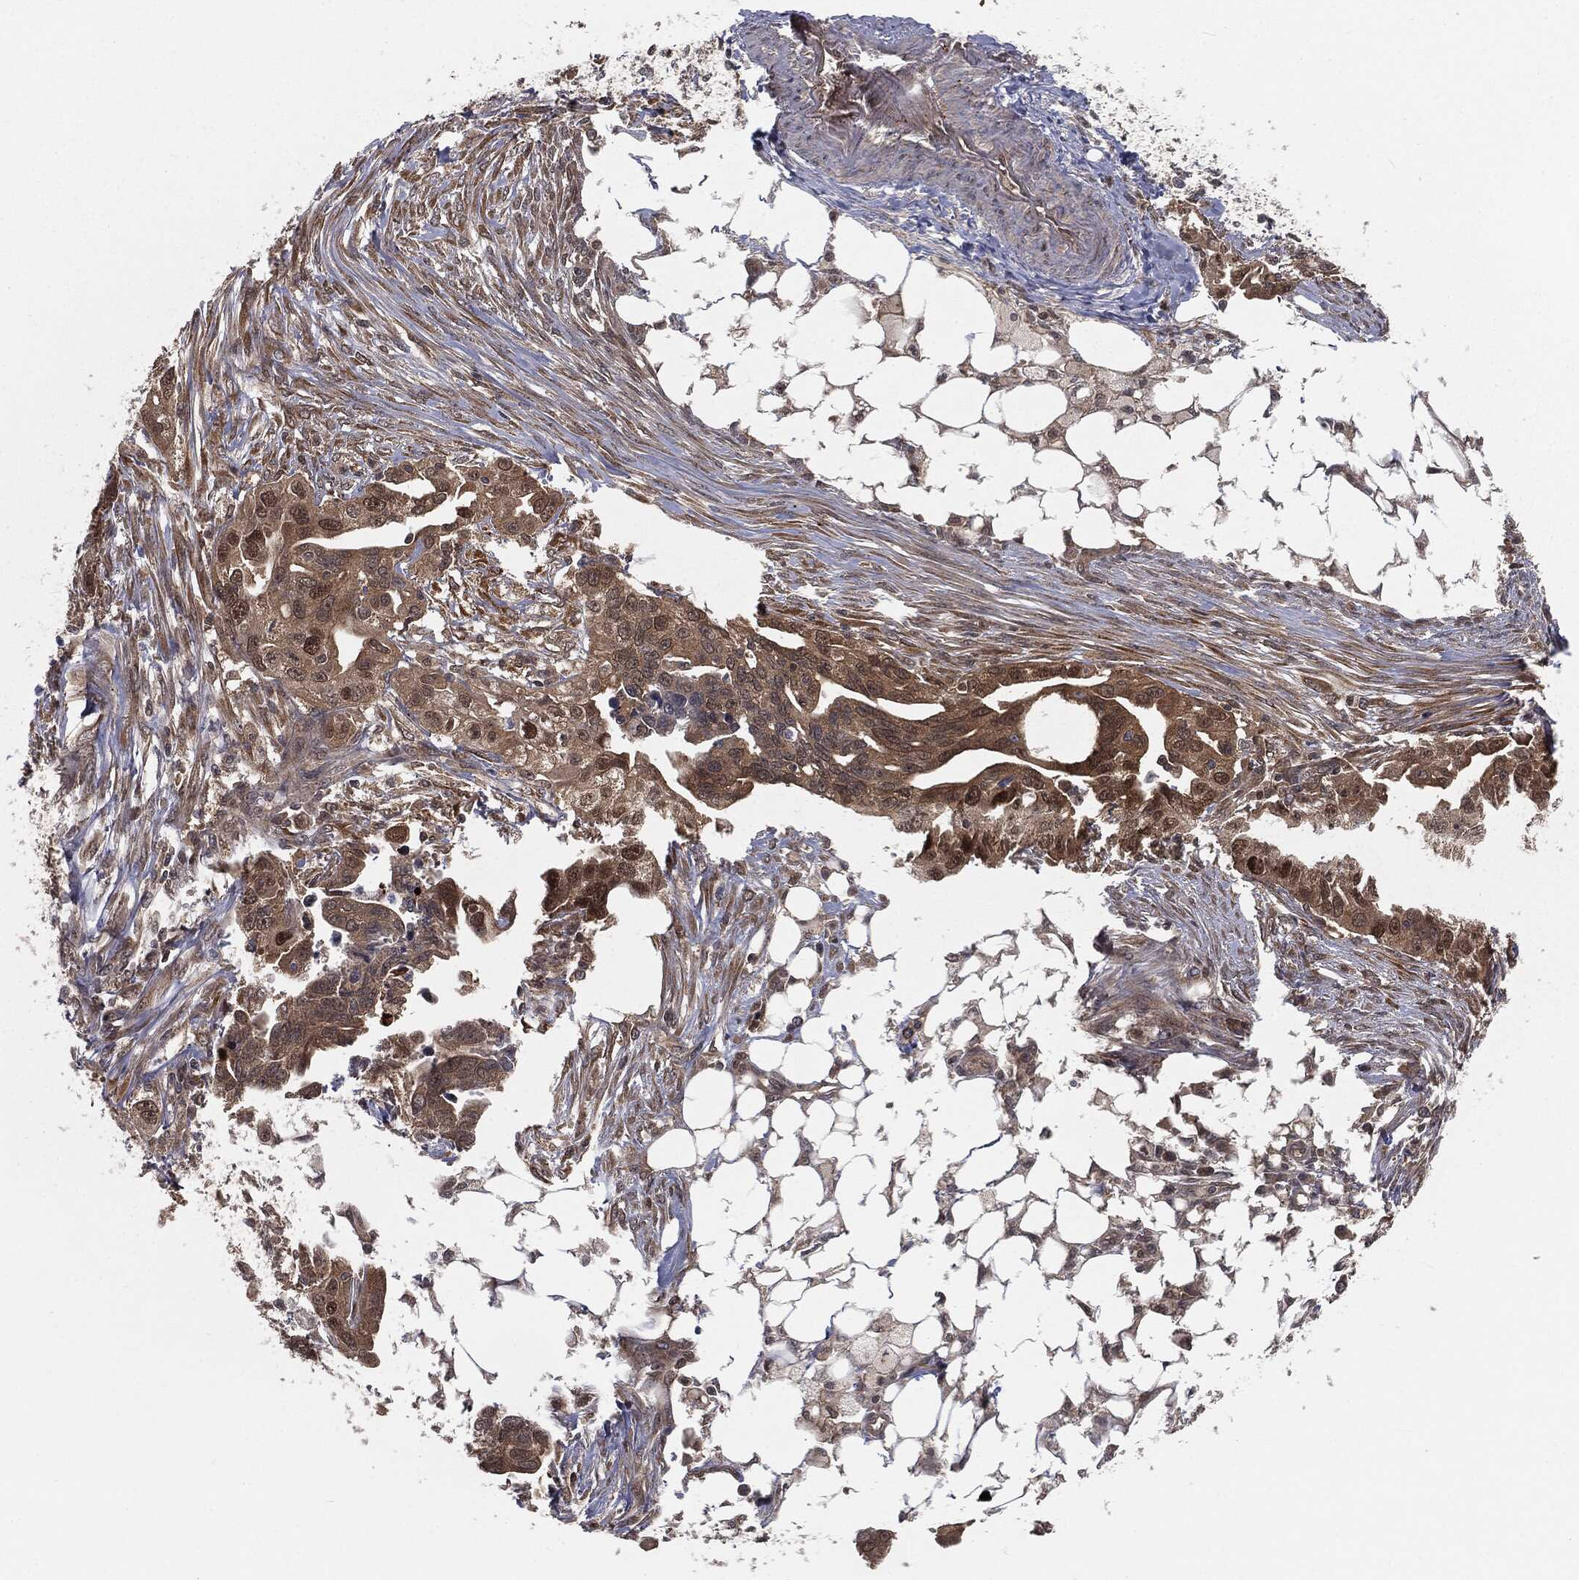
{"staining": {"intensity": "moderate", "quantity": "<25%", "location": "cytoplasmic/membranous,nuclear"}, "tissue": "ovarian cancer", "cell_type": "Tumor cells", "image_type": "cancer", "snomed": [{"axis": "morphology", "description": "Carcinoma, endometroid"}, {"axis": "morphology", "description": "Cystadenocarcinoma, serous, NOS"}, {"axis": "topography", "description": "Ovary"}], "caption": "Serous cystadenocarcinoma (ovarian) stained with a protein marker exhibits moderate staining in tumor cells.", "gene": "FBXO7", "patient": {"sex": "female", "age": 45}}